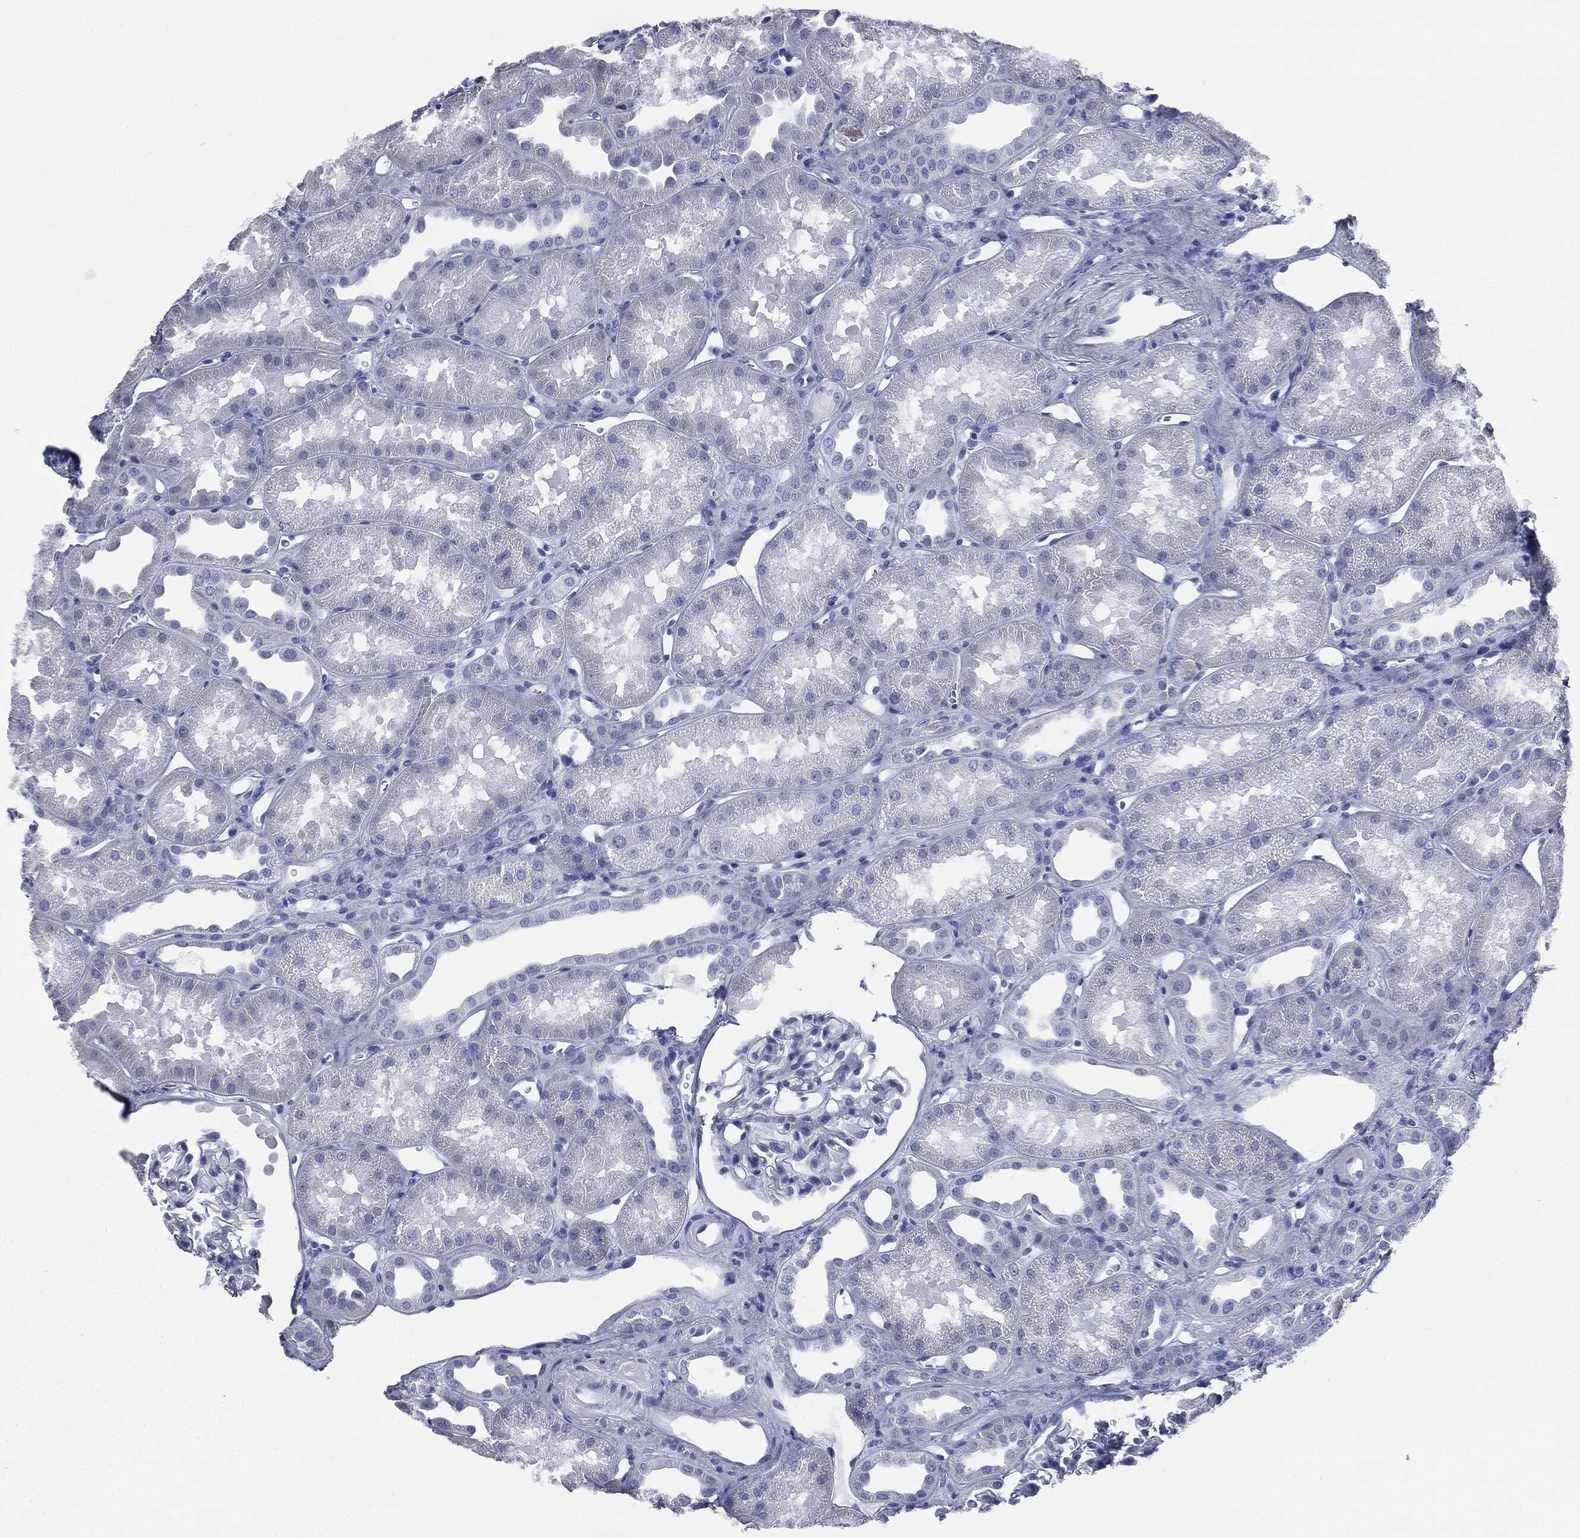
{"staining": {"intensity": "negative", "quantity": "none", "location": "none"}, "tissue": "kidney", "cell_type": "Cells in glomeruli", "image_type": "normal", "snomed": [{"axis": "morphology", "description": "Normal tissue, NOS"}, {"axis": "topography", "description": "Kidney"}], "caption": "Photomicrograph shows no significant protein positivity in cells in glomeruli of benign kidney.", "gene": "ATP2A1", "patient": {"sex": "male", "age": 61}}